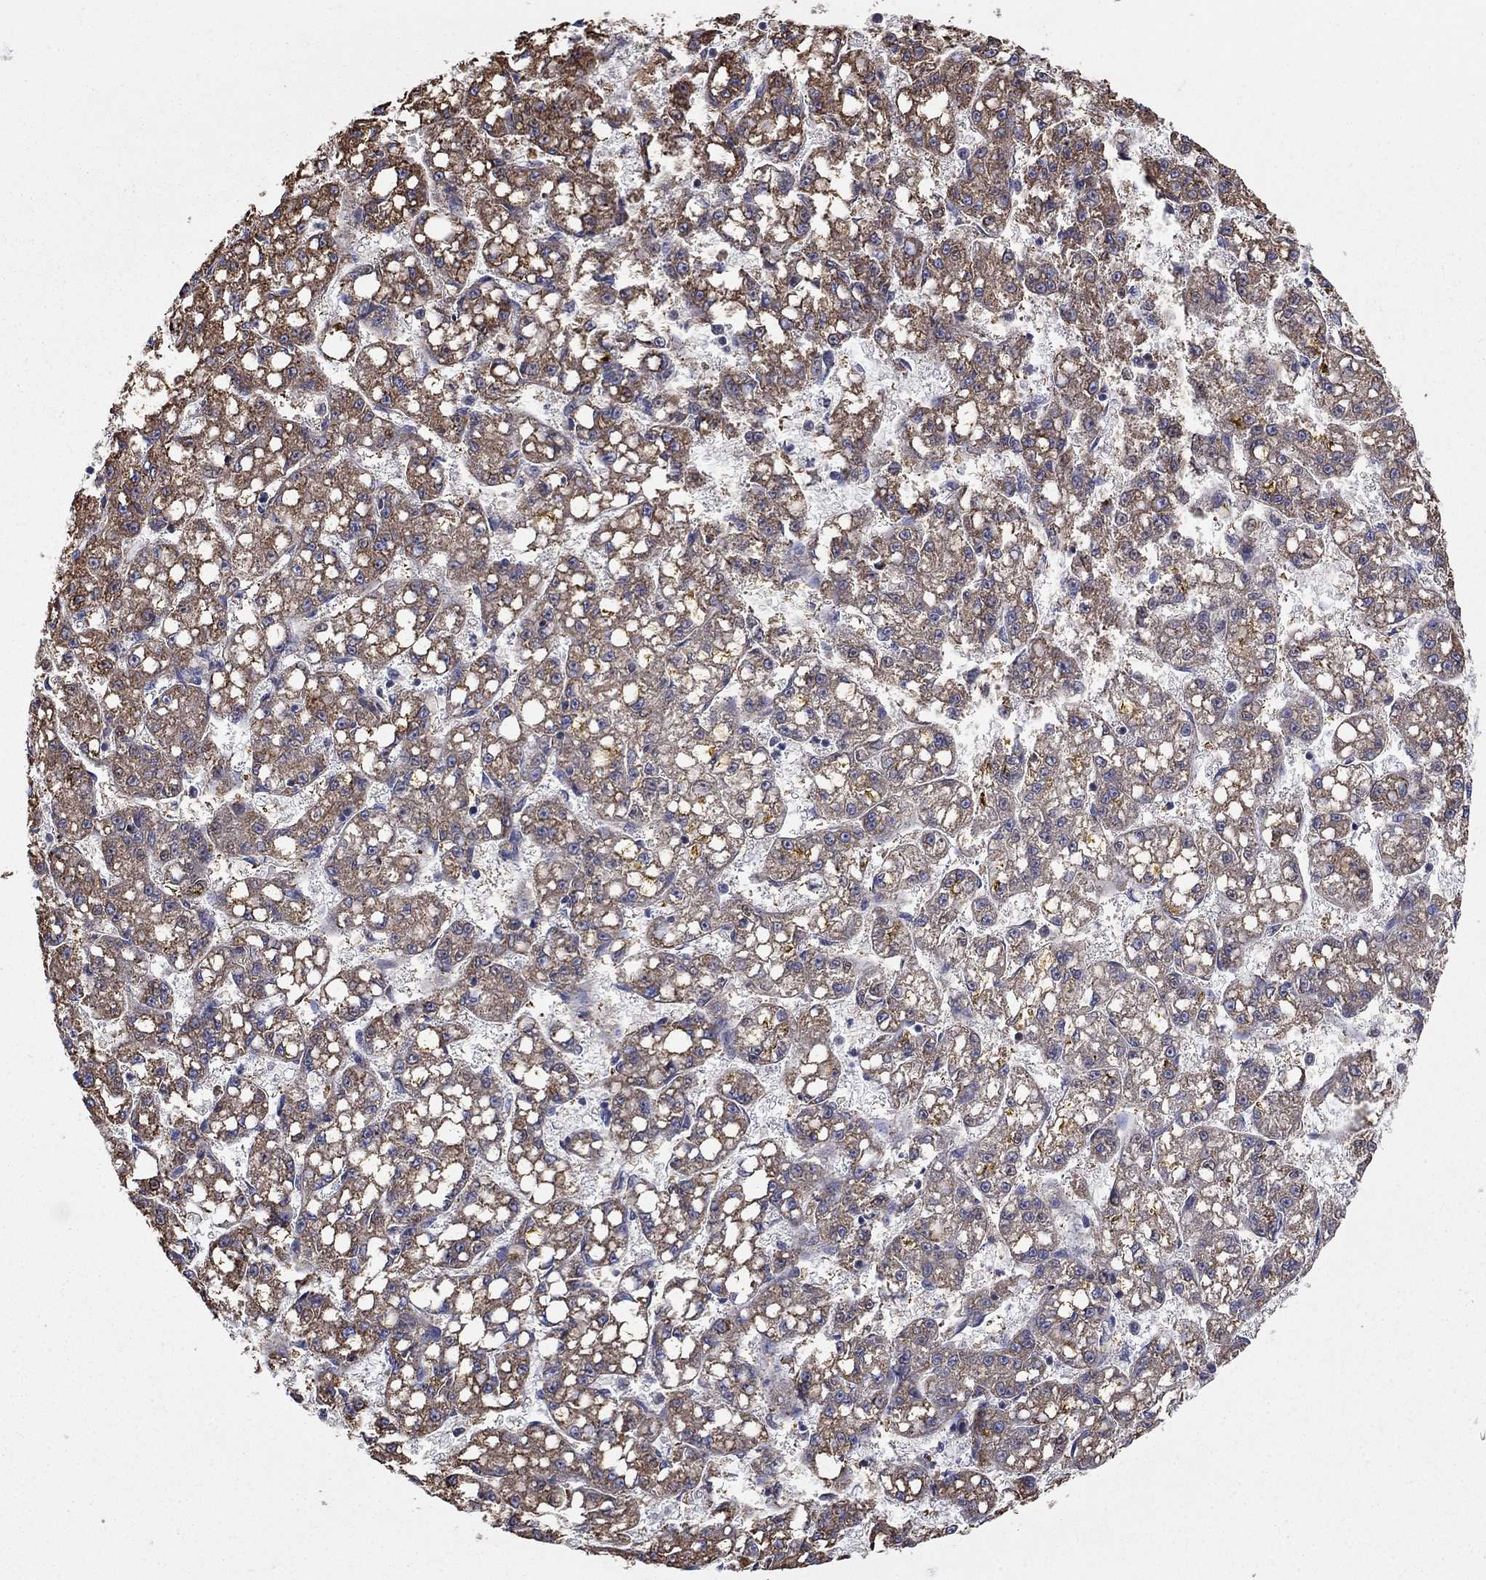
{"staining": {"intensity": "moderate", "quantity": ">75%", "location": "cytoplasmic/membranous"}, "tissue": "liver cancer", "cell_type": "Tumor cells", "image_type": "cancer", "snomed": [{"axis": "morphology", "description": "Carcinoma, Hepatocellular, NOS"}, {"axis": "topography", "description": "Liver"}], "caption": "This is an image of IHC staining of hepatocellular carcinoma (liver), which shows moderate staining in the cytoplasmic/membranous of tumor cells.", "gene": "HPS5", "patient": {"sex": "female", "age": 65}}